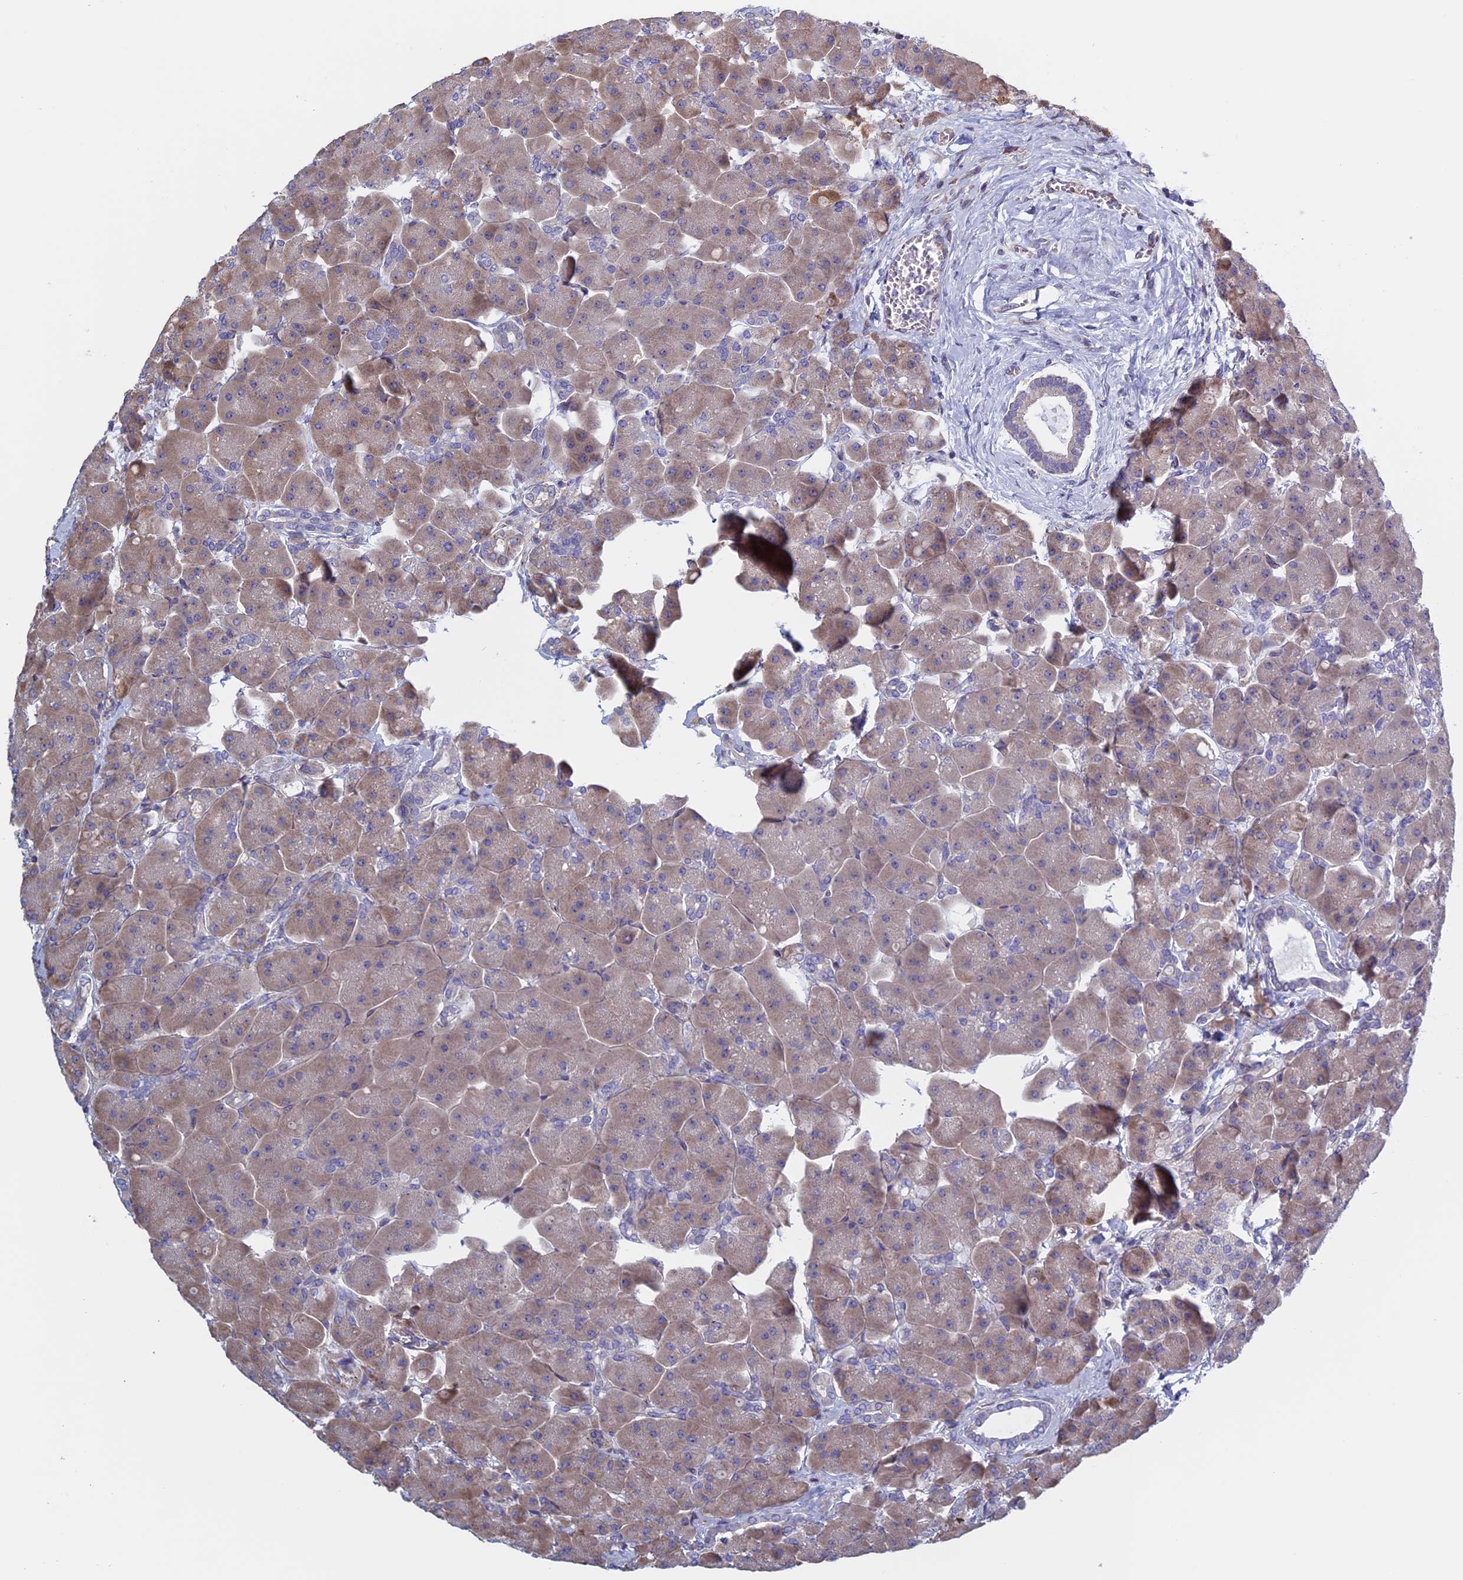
{"staining": {"intensity": "moderate", "quantity": ">75%", "location": "cytoplasmic/membranous"}, "tissue": "pancreas", "cell_type": "Exocrine glandular cells", "image_type": "normal", "snomed": [{"axis": "morphology", "description": "Normal tissue, NOS"}, {"axis": "topography", "description": "Pancreas"}], "caption": "Immunohistochemical staining of normal pancreas demonstrates medium levels of moderate cytoplasmic/membranous staining in about >75% of exocrine glandular cells.", "gene": "BCL2L10", "patient": {"sex": "male", "age": 66}}